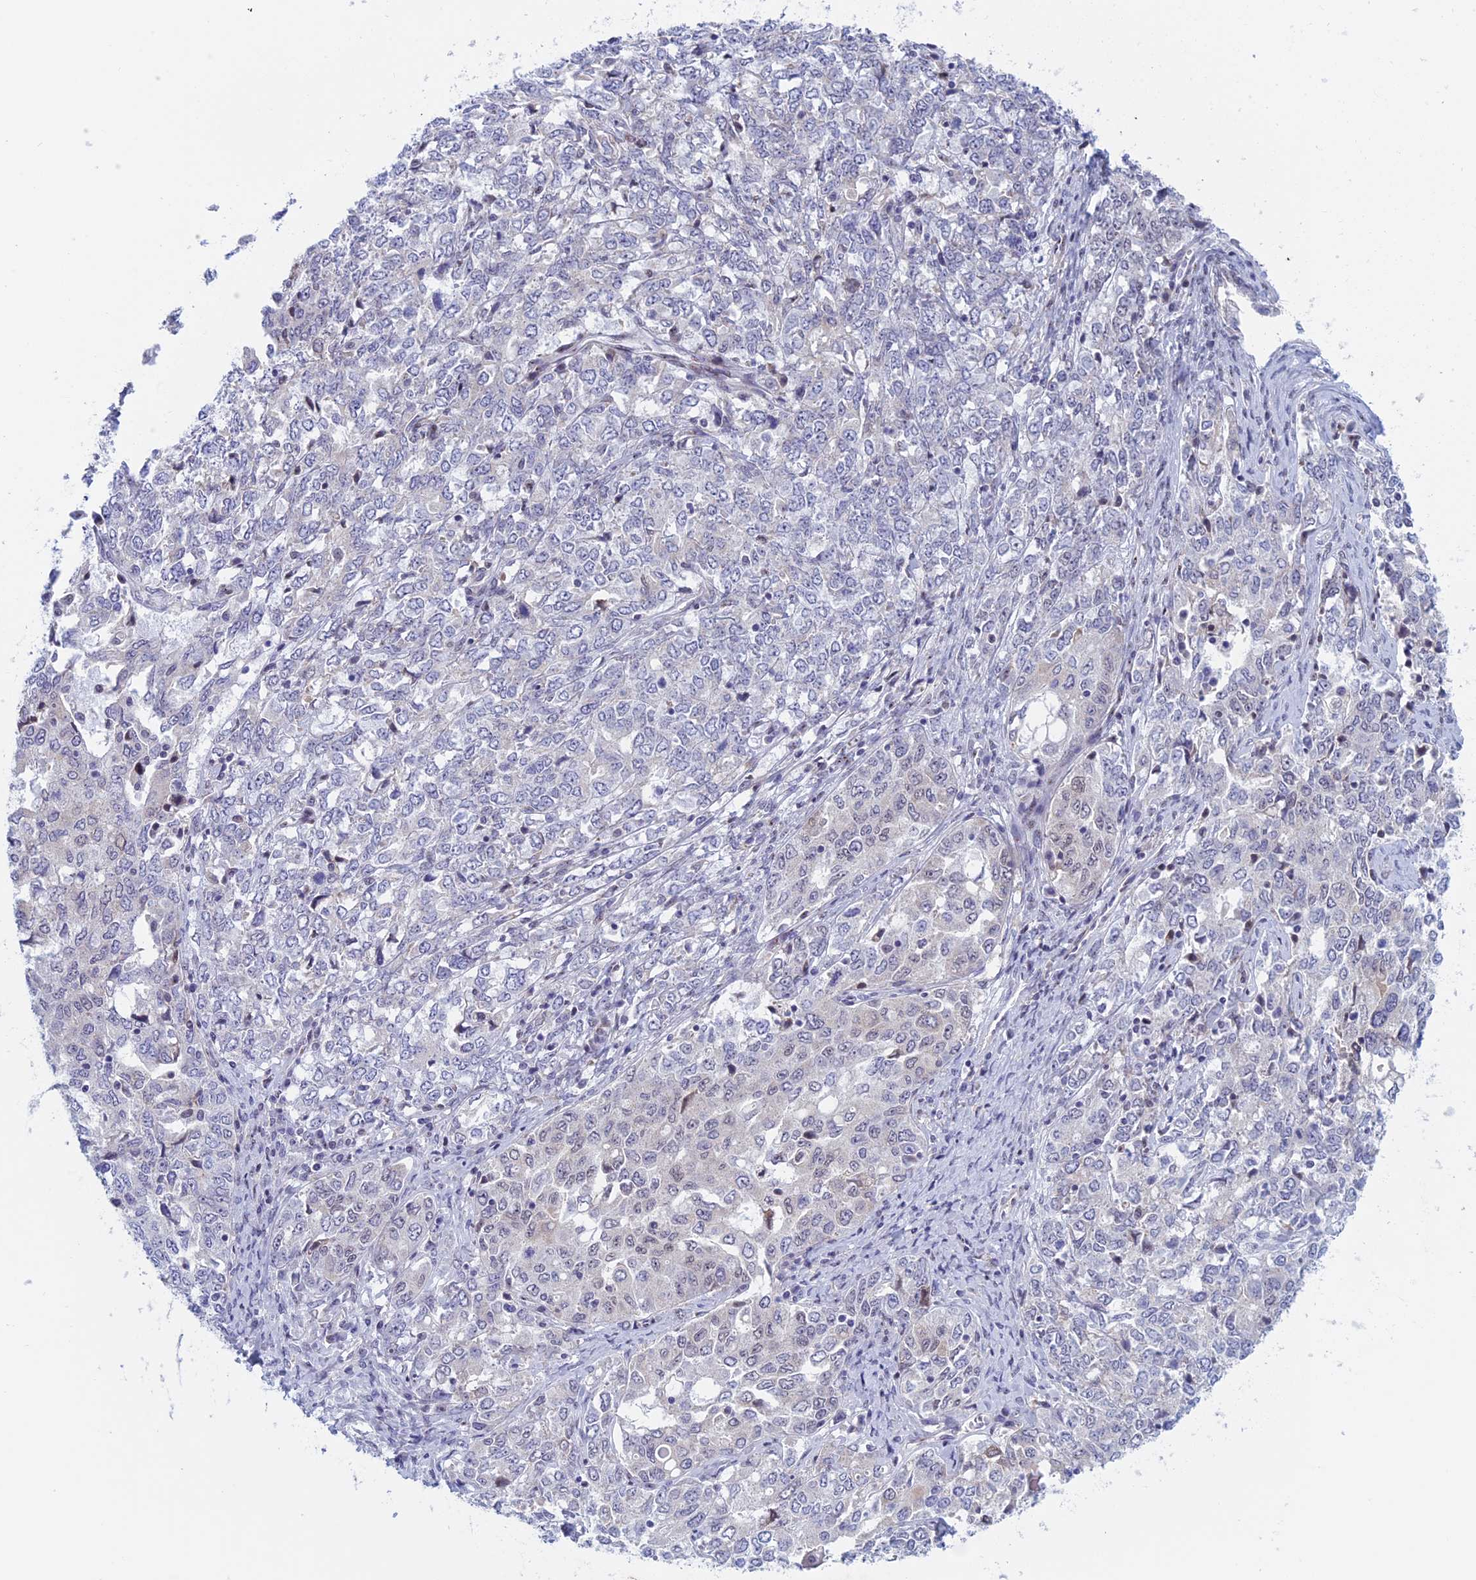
{"staining": {"intensity": "negative", "quantity": "none", "location": "none"}, "tissue": "ovarian cancer", "cell_type": "Tumor cells", "image_type": "cancer", "snomed": [{"axis": "morphology", "description": "Carcinoma, endometroid"}, {"axis": "topography", "description": "Ovary"}], "caption": "An image of ovarian cancer (endometroid carcinoma) stained for a protein displays no brown staining in tumor cells.", "gene": "FADS1", "patient": {"sex": "female", "age": 62}}